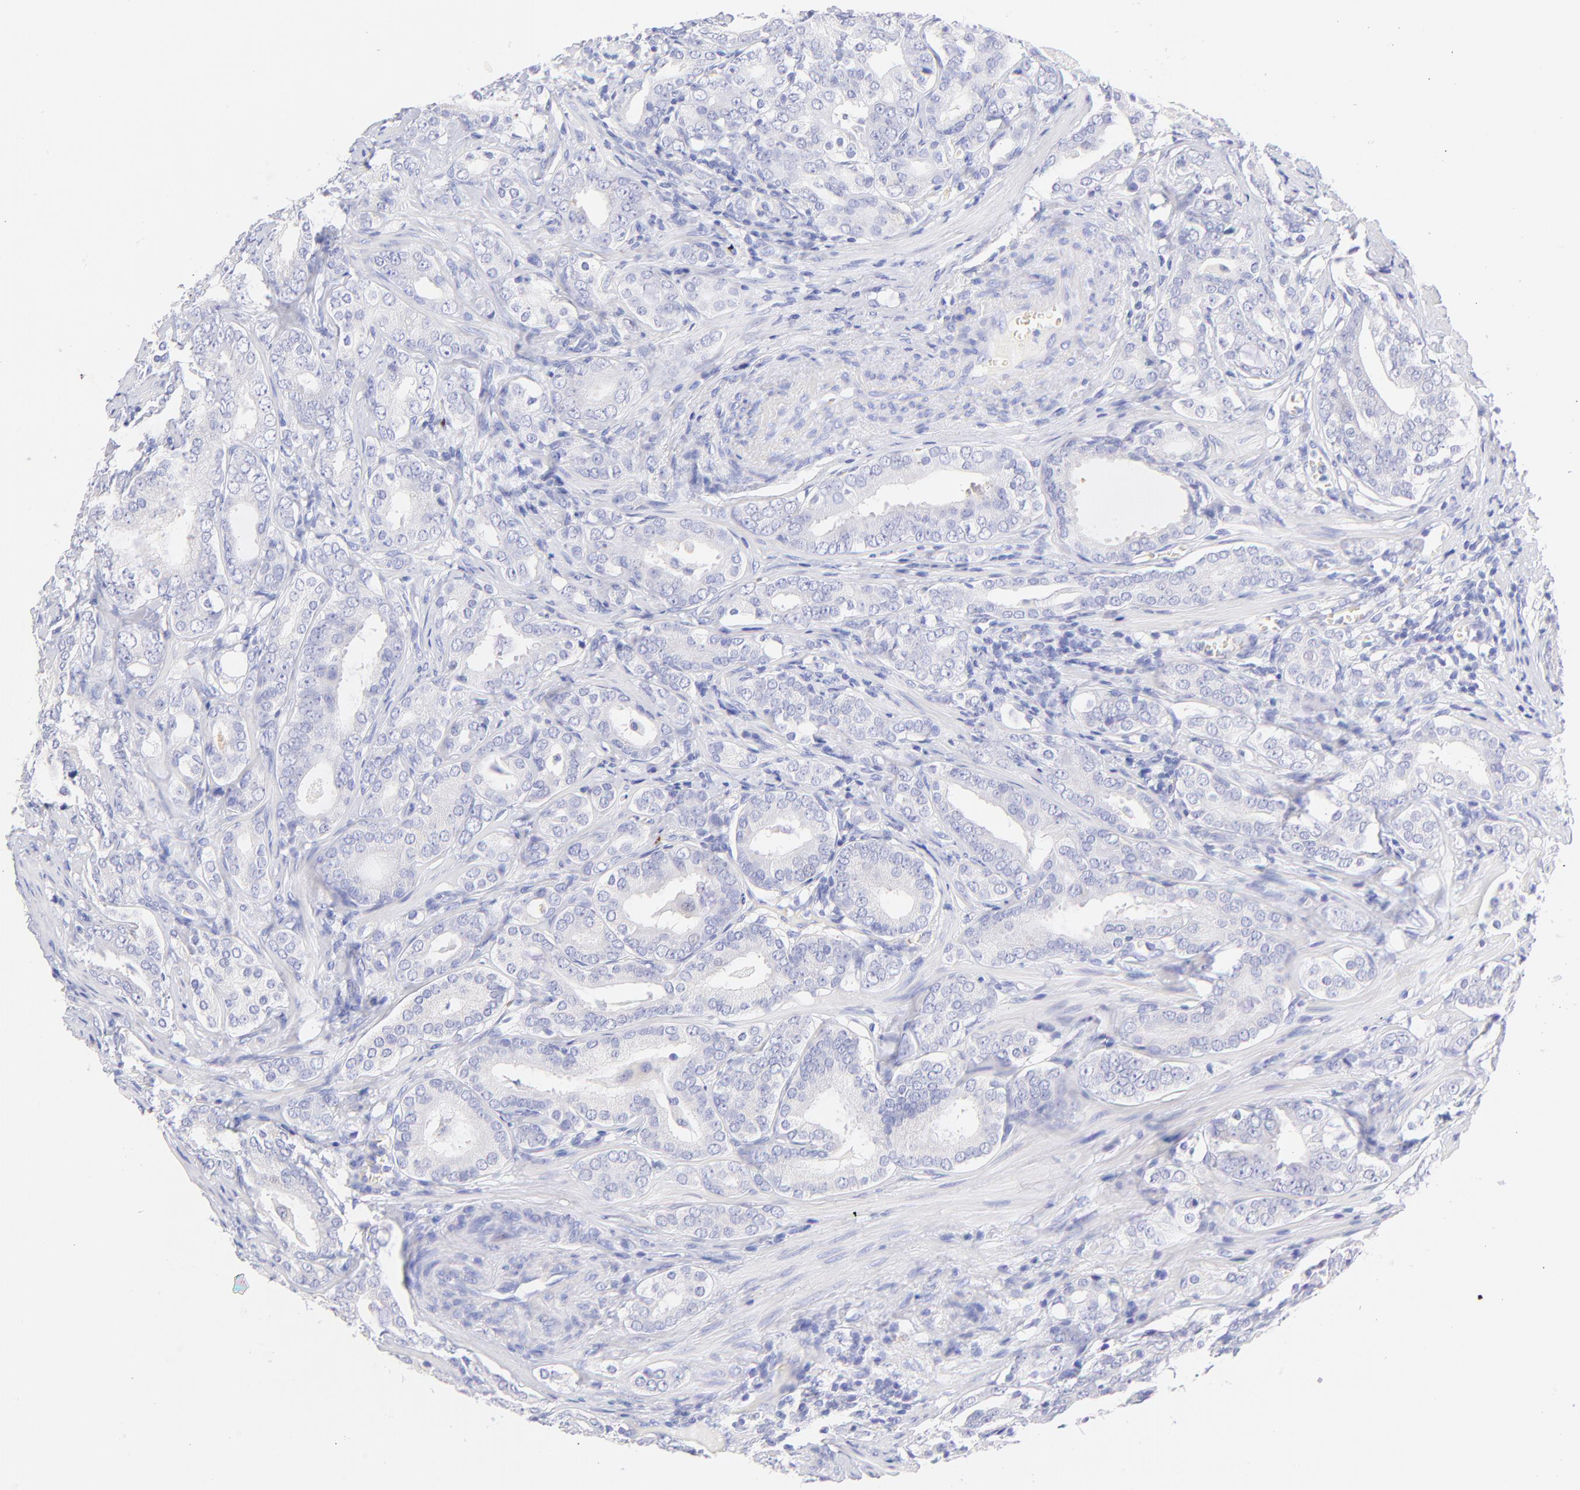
{"staining": {"intensity": "negative", "quantity": "none", "location": "none"}, "tissue": "prostate cancer", "cell_type": "Tumor cells", "image_type": "cancer", "snomed": [{"axis": "morphology", "description": "Adenocarcinoma, Low grade"}, {"axis": "topography", "description": "Prostate"}], "caption": "A high-resolution histopathology image shows immunohistochemistry (IHC) staining of low-grade adenocarcinoma (prostate), which displays no significant expression in tumor cells. (DAB (3,3'-diaminobenzidine) IHC with hematoxylin counter stain).", "gene": "FRMPD3", "patient": {"sex": "male", "age": 59}}